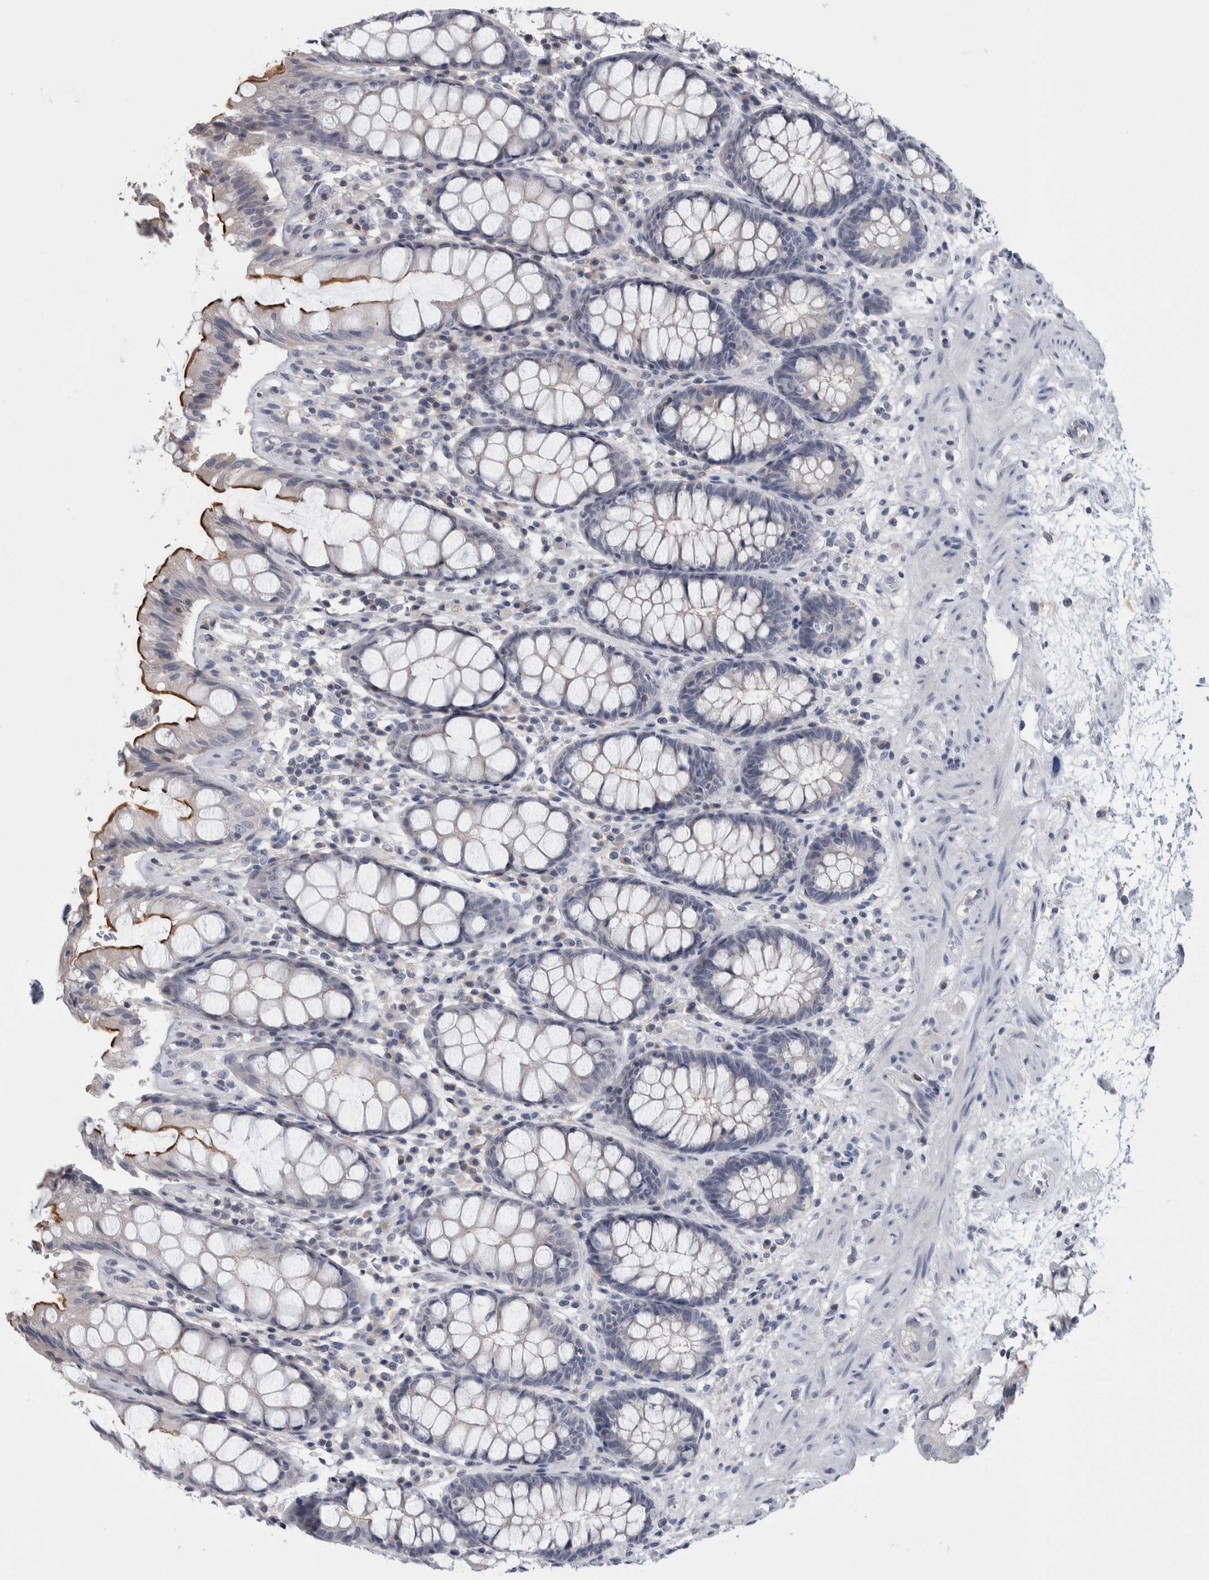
{"staining": {"intensity": "strong", "quantity": "<25%", "location": "cytoplasmic/membranous"}, "tissue": "rectum", "cell_type": "Glandular cells", "image_type": "normal", "snomed": [{"axis": "morphology", "description": "Normal tissue, NOS"}, {"axis": "topography", "description": "Rectum"}], "caption": "A photomicrograph of rectum stained for a protein displays strong cytoplasmic/membranous brown staining in glandular cells.", "gene": "ANKFY1", "patient": {"sex": "male", "age": 64}}